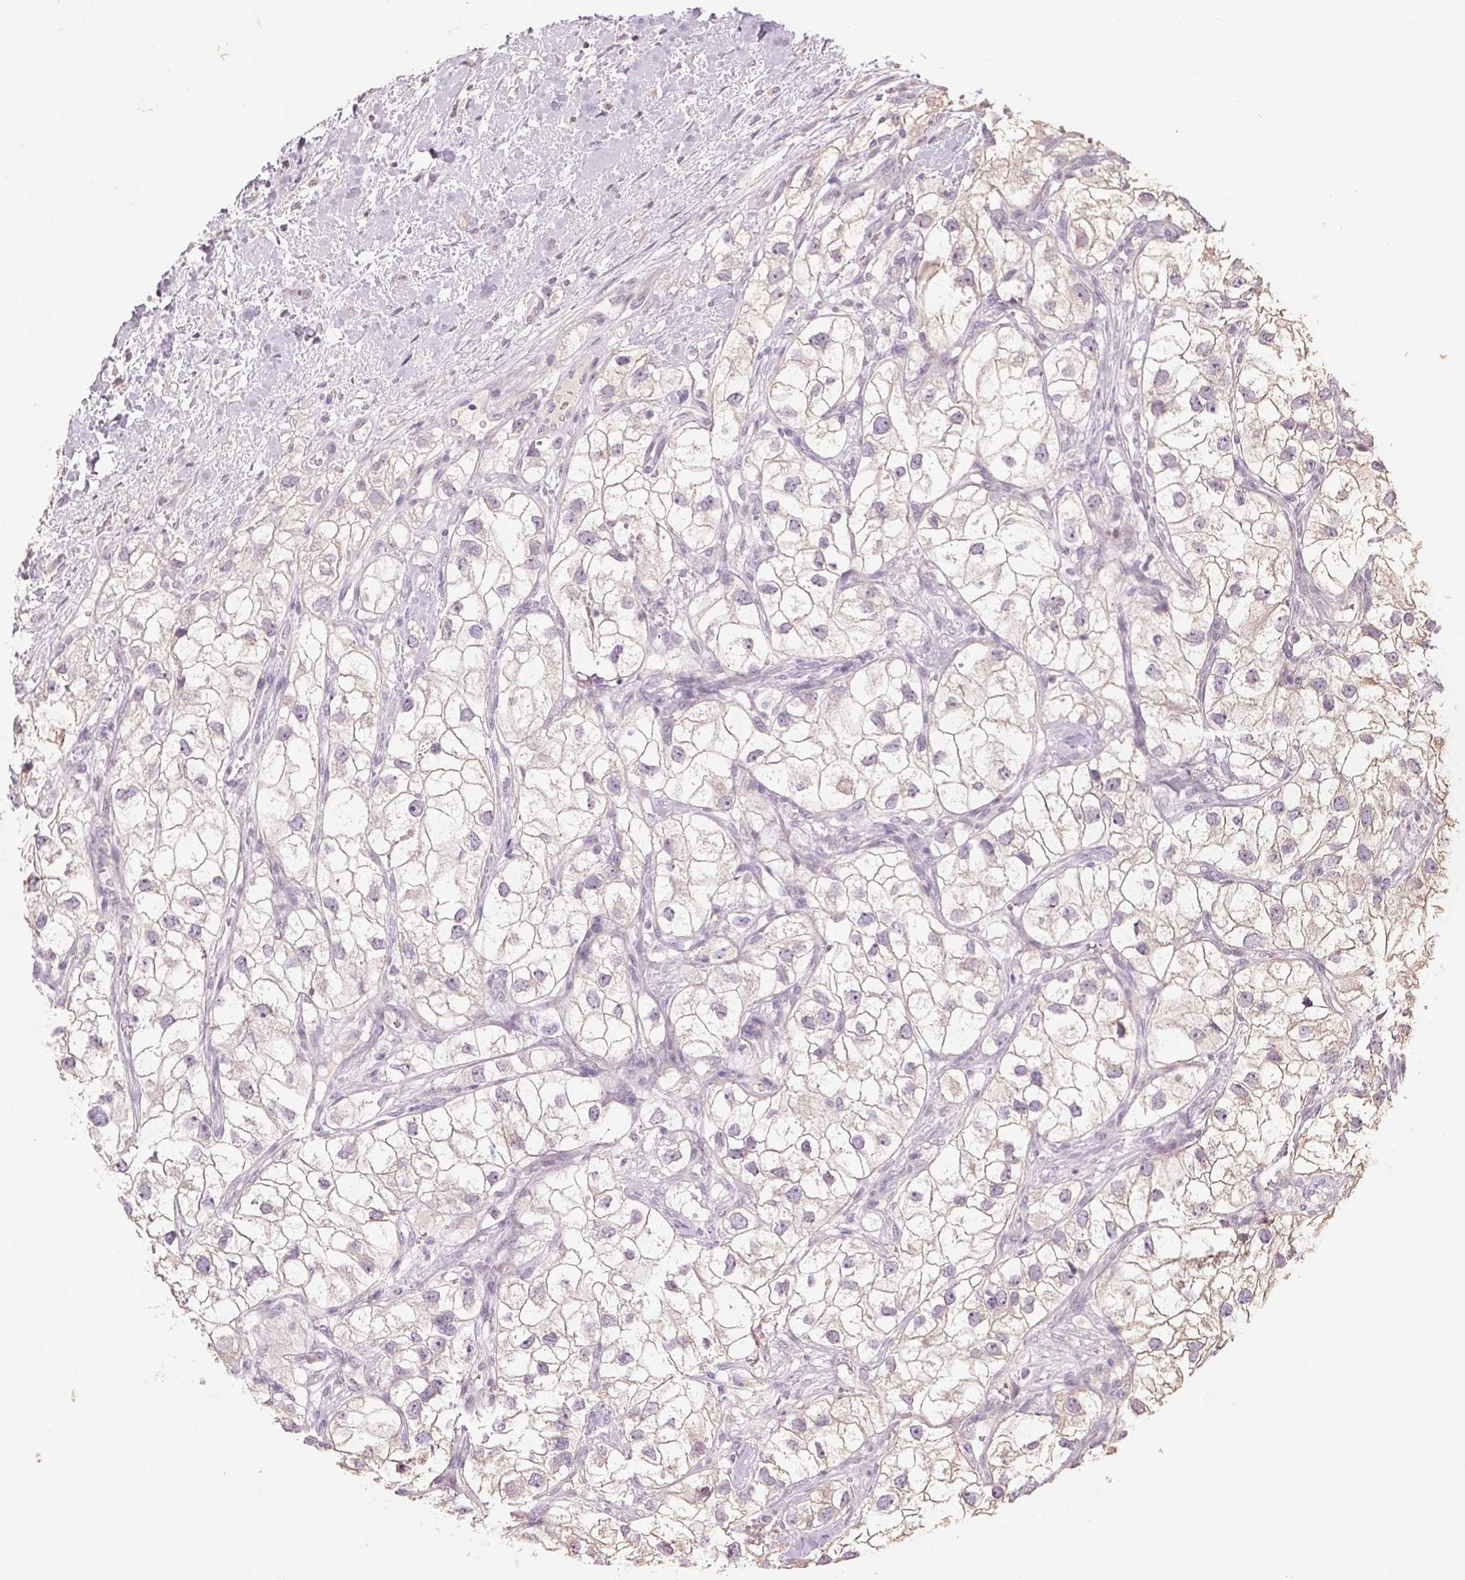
{"staining": {"intensity": "negative", "quantity": "none", "location": "none"}, "tissue": "renal cancer", "cell_type": "Tumor cells", "image_type": "cancer", "snomed": [{"axis": "morphology", "description": "Adenocarcinoma, NOS"}, {"axis": "topography", "description": "Kidney"}], "caption": "High magnification brightfield microscopy of renal adenocarcinoma stained with DAB (3,3'-diaminobenzidine) (brown) and counterstained with hematoxylin (blue): tumor cells show no significant positivity. (Brightfield microscopy of DAB immunohistochemistry at high magnification).", "gene": "COX14", "patient": {"sex": "male", "age": 59}}